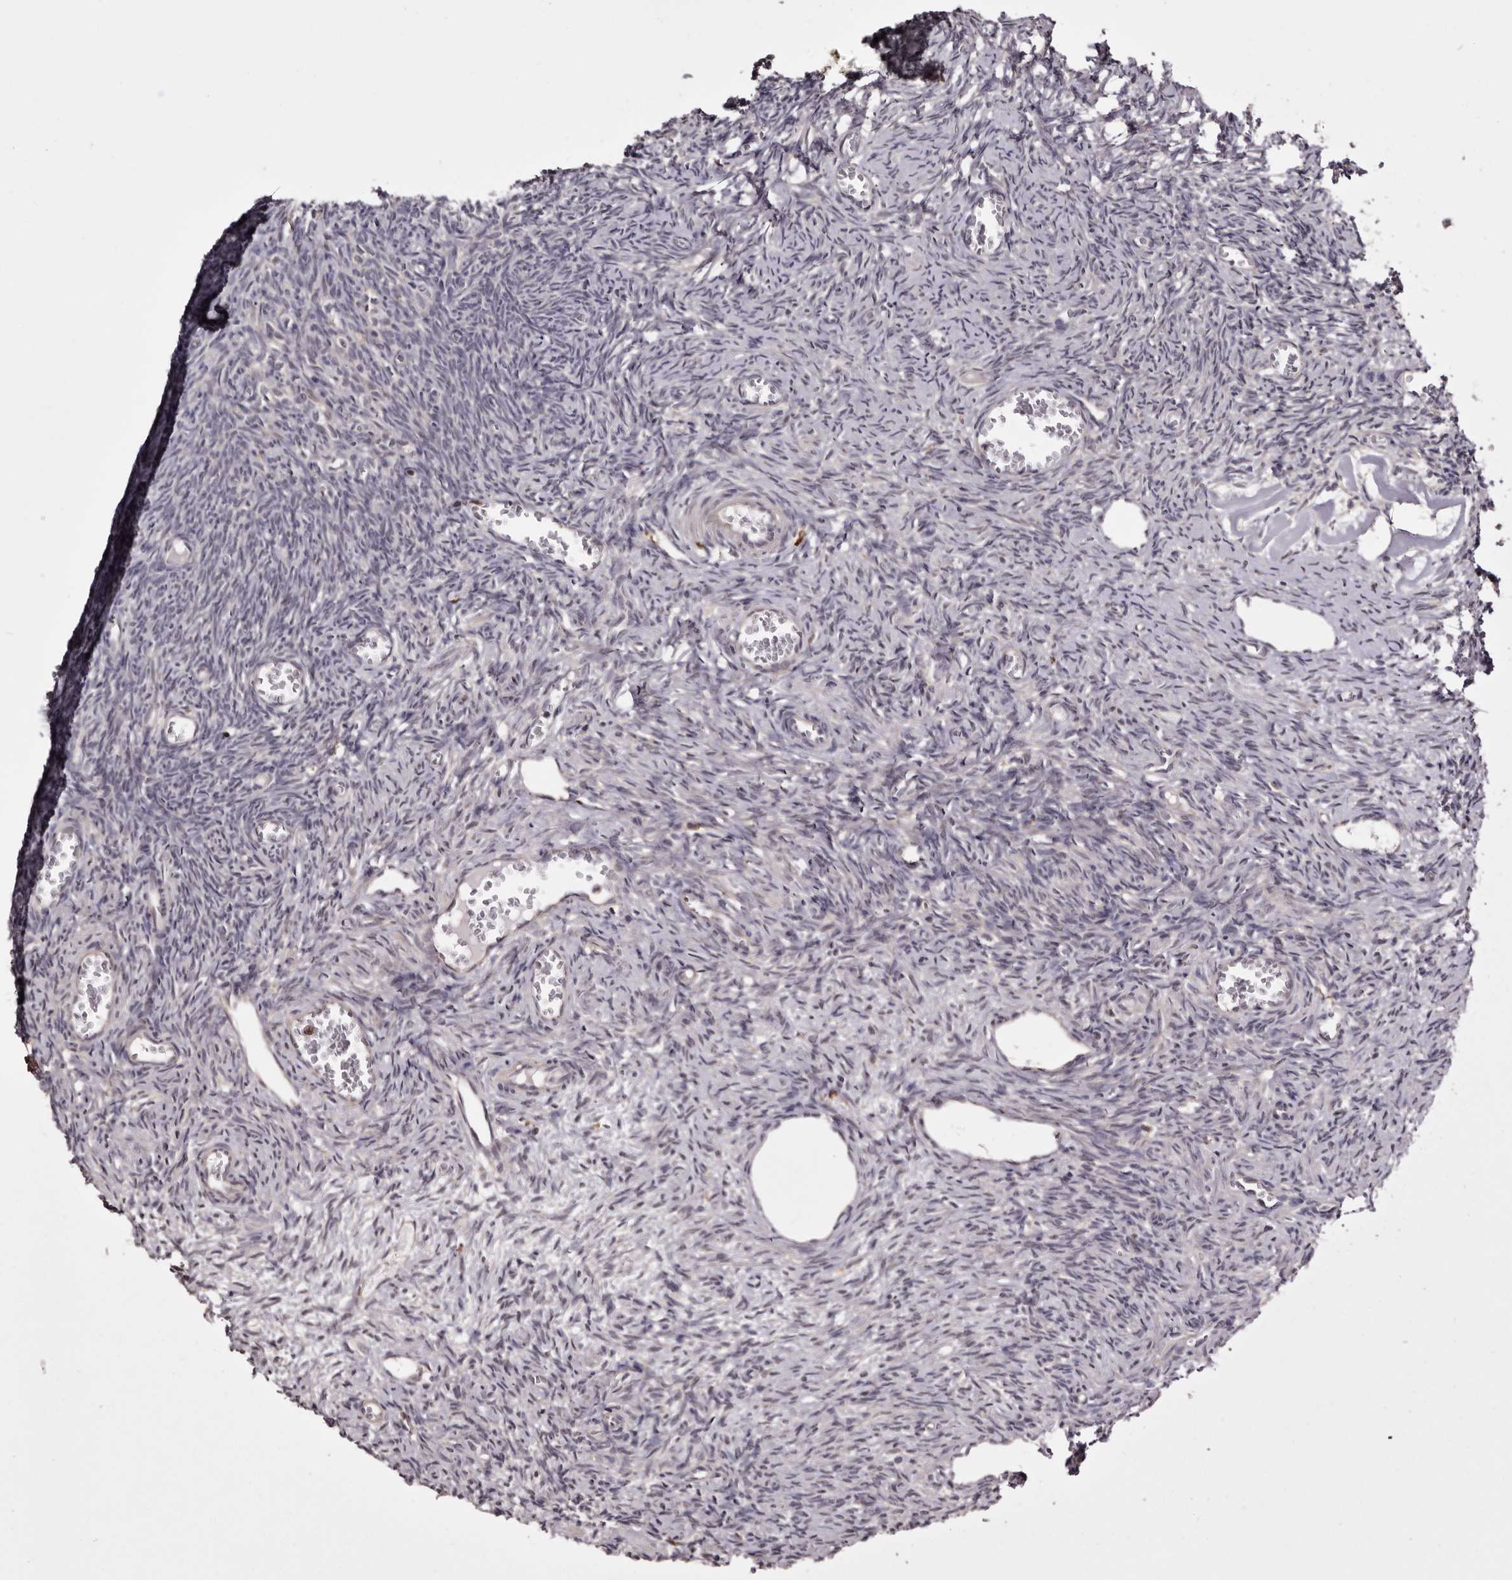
{"staining": {"intensity": "moderate", "quantity": ">75%", "location": "cytoplasmic/membranous"}, "tissue": "ovary", "cell_type": "Follicle cells", "image_type": "normal", "snomed": [{"axis": "morphology", "description": "Normal tissue, NOS"}, {"axis": "topography", "description": "Ovary"}], "caption": "IHC of unremarkable ovary exhibits medium levels of moderate cytoplasmic/membranous expression in about >75% of follicle cells. (DAB (3,3'-diaminobenzidine) = brown stain, brightfield microscopy at high magnification).", "gene": "TNNI1", "patient": {"sex": "female", "age": 27}}